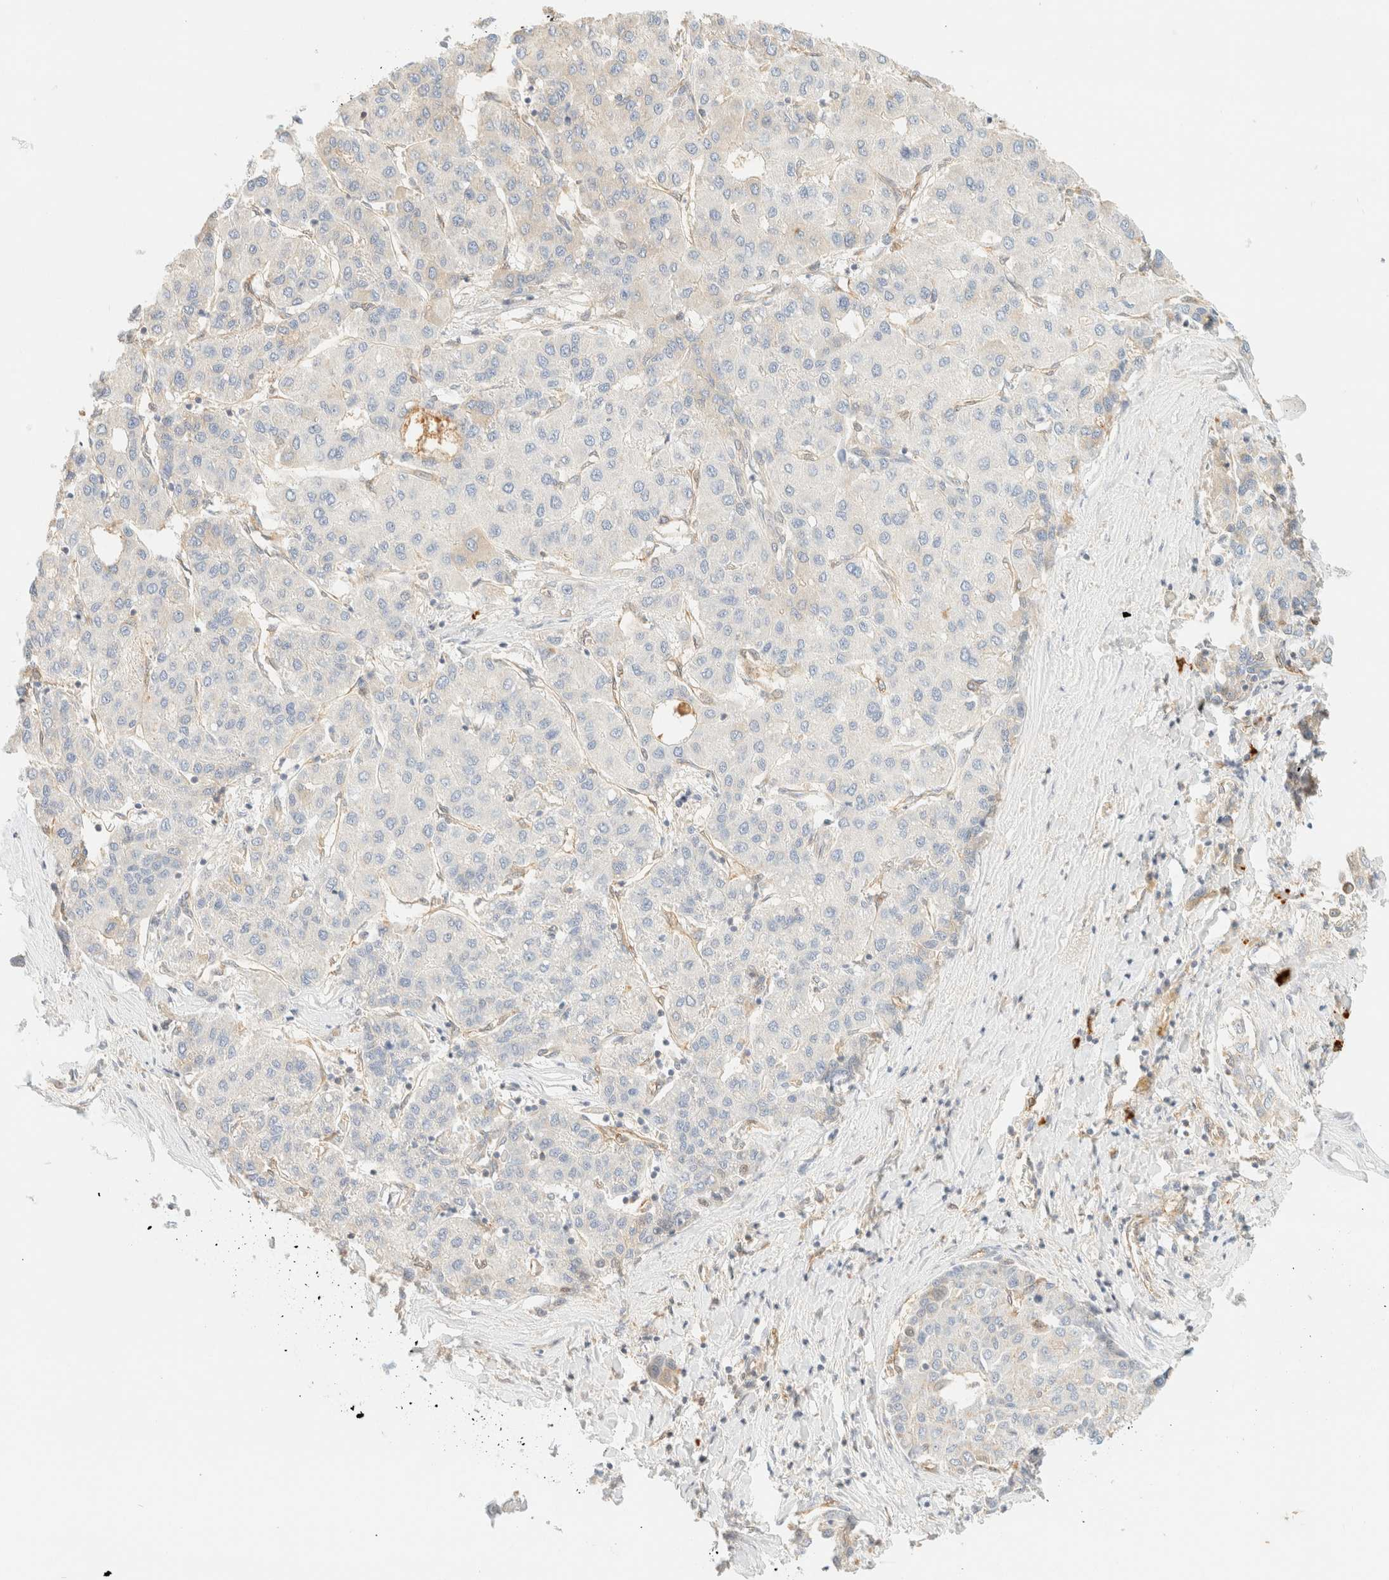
{"staining": {"intensity": "negative", "quantity": "none", "location": "none"}, "tissue": "liver cancer", "cell_type": "Tumor cells", "image_type": "cancer", "snomed": [{"axis": "morphology", "description": "Carcinoma, Hepatocellular, NOS"}, {"axis": "topography", "description": "Liver"}], "caption": "The photomicrograph demonstrates no staining of tumor cells in liver cancer (hepatocellular carcinoma).", "gene": "FHOD1", "patient": {"sex": "male", "age": 65}}